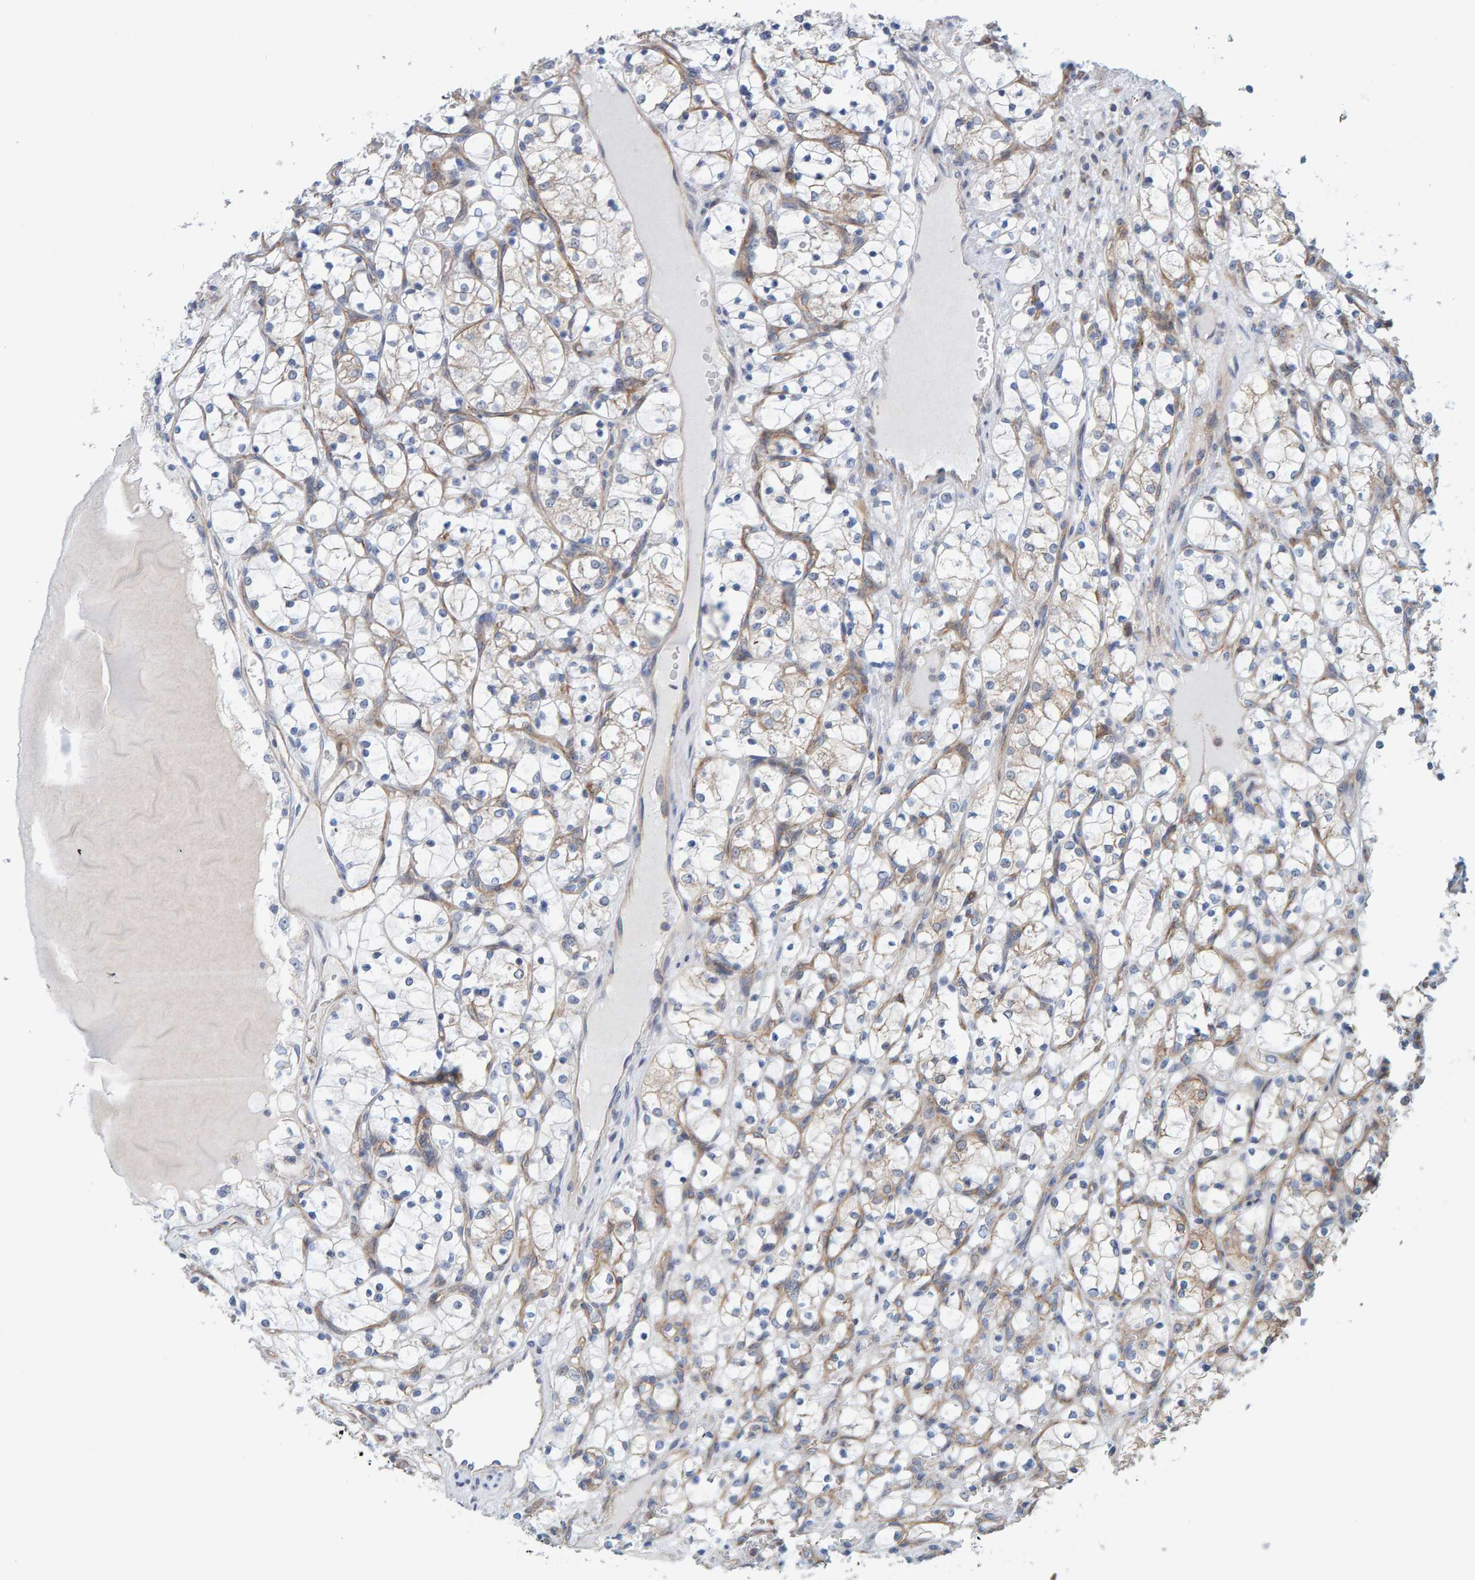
{"staining": {"intensity": "weak", "quantity": "25%-75%", "location": "cytoplasmic/membranous"}, "tissue": "renal cancer", "cell_type": "Tumor cells", "image_type": "cancer", "snomed": [{"axis": "morphology", "description": "Adenocarcinoma, NOS"}, {"axis": "topography", "description": "Kidney"}], "caption": "Immunohistochemical staining of renal cancer (adenocarcinoma) exhibits low levels of weak cytoplasmic/membranous expression in about 25%-75% of tumor cells.", "gene": "RGP1", "patient": {"sex": "female", "age": 69}}